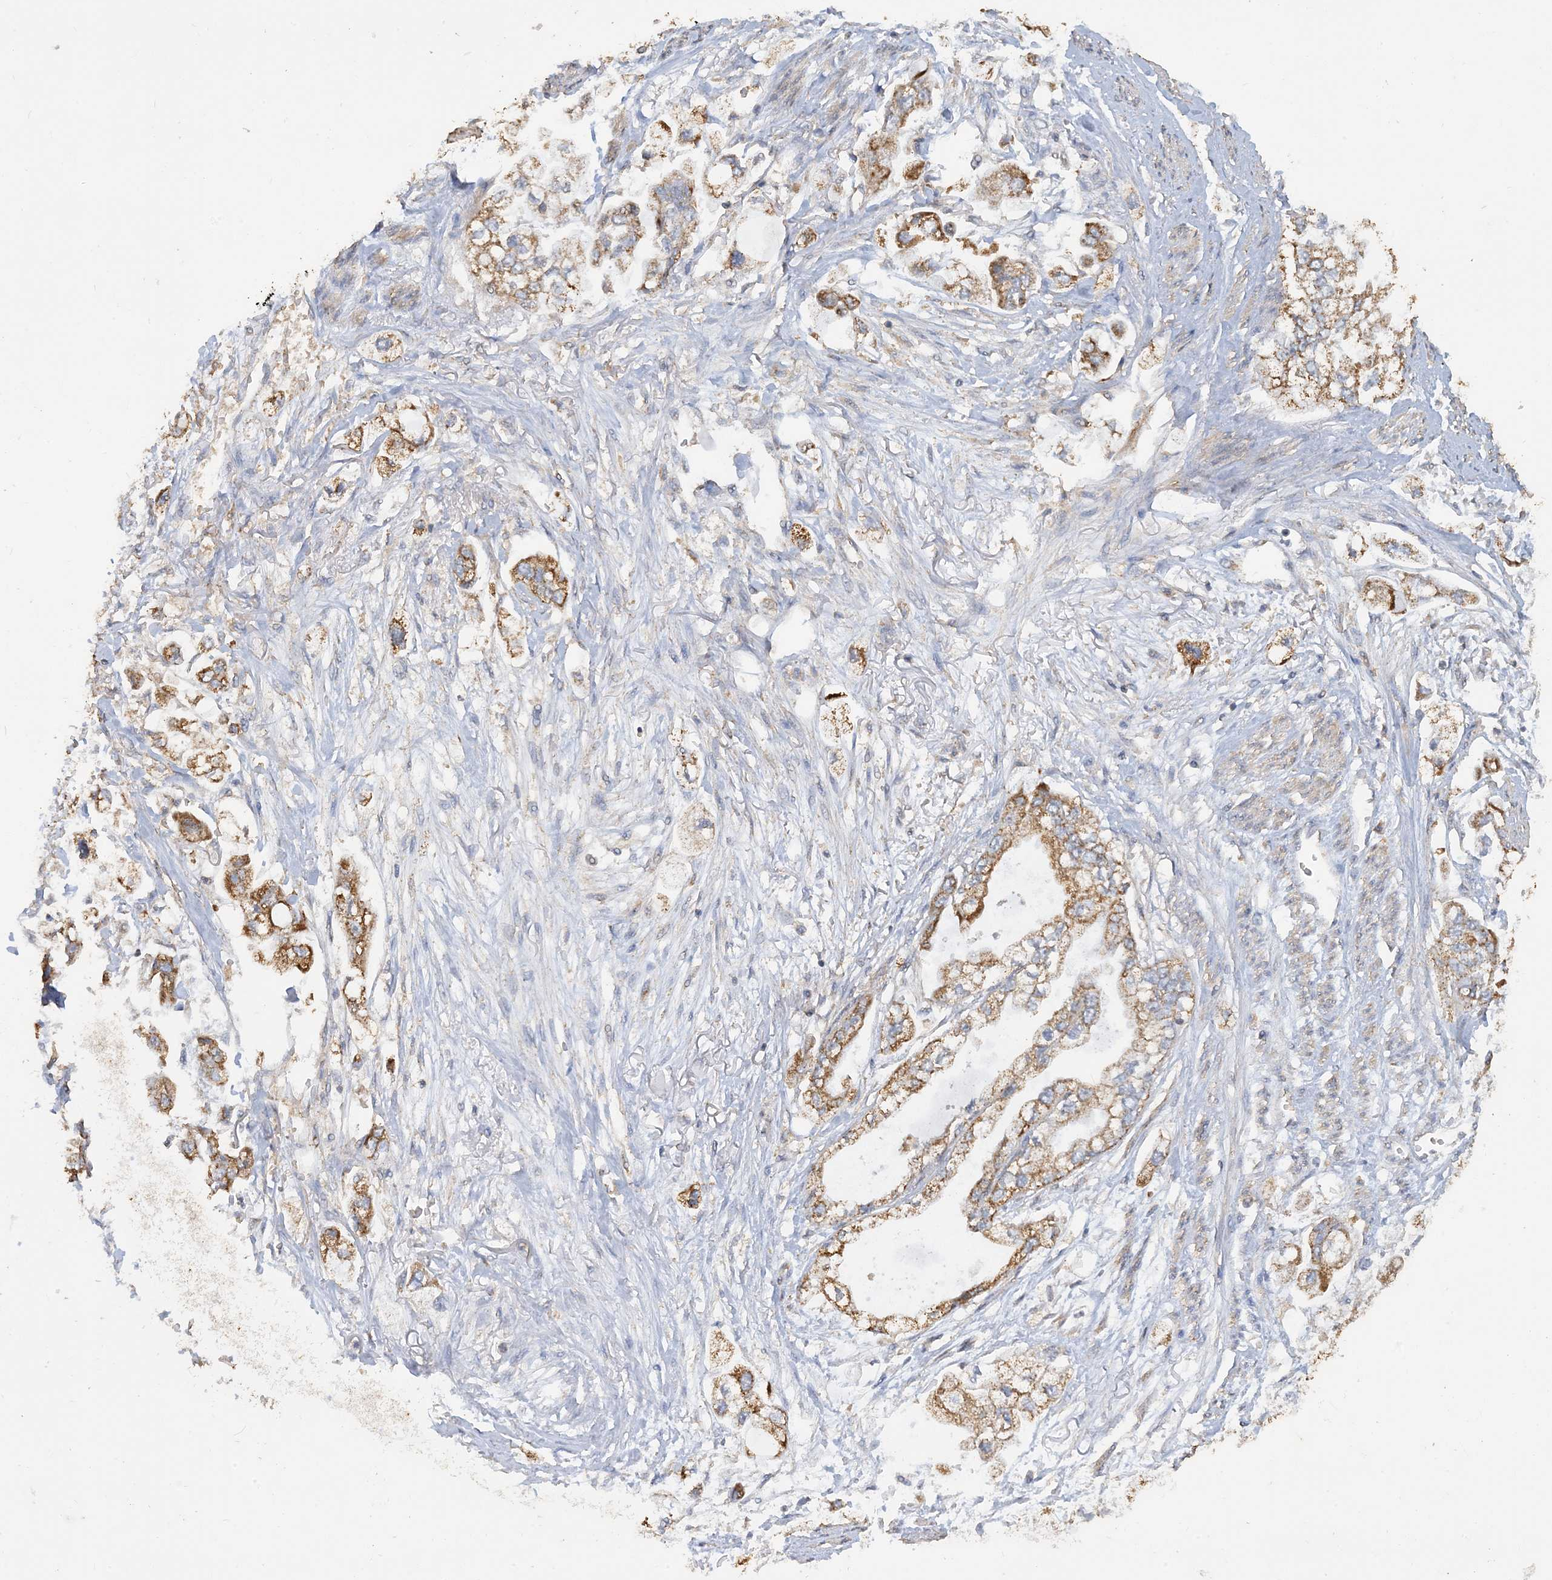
{"staining": {"intensity": "strong", "quantity": ">75%", "location": "cytoplasmic/membranous"}, "tissue": "stomach cancer", "cell_type": "Tumor cells", "image_type": "cancer", "snomed": [{"axis": "morphology", "description": "Adenocarcinoma, NOS"}, {"axis": "topography", "description": "Stomach"}], "caption": "Immunohistochemistry staining of stomach adenocarcinoma, which reveals high levels of strong cytoplasmic/membranous staining in approximately >75% of tumor cells indicating strong cytoplasmic/membranous protein positivity. The staining was performed using DAB (brown) for protein detection and nuclei were counterstained in hematoxylin (blue).", "gene": "SFMBT2", "patient": {"sex": "male", "age": 62}}